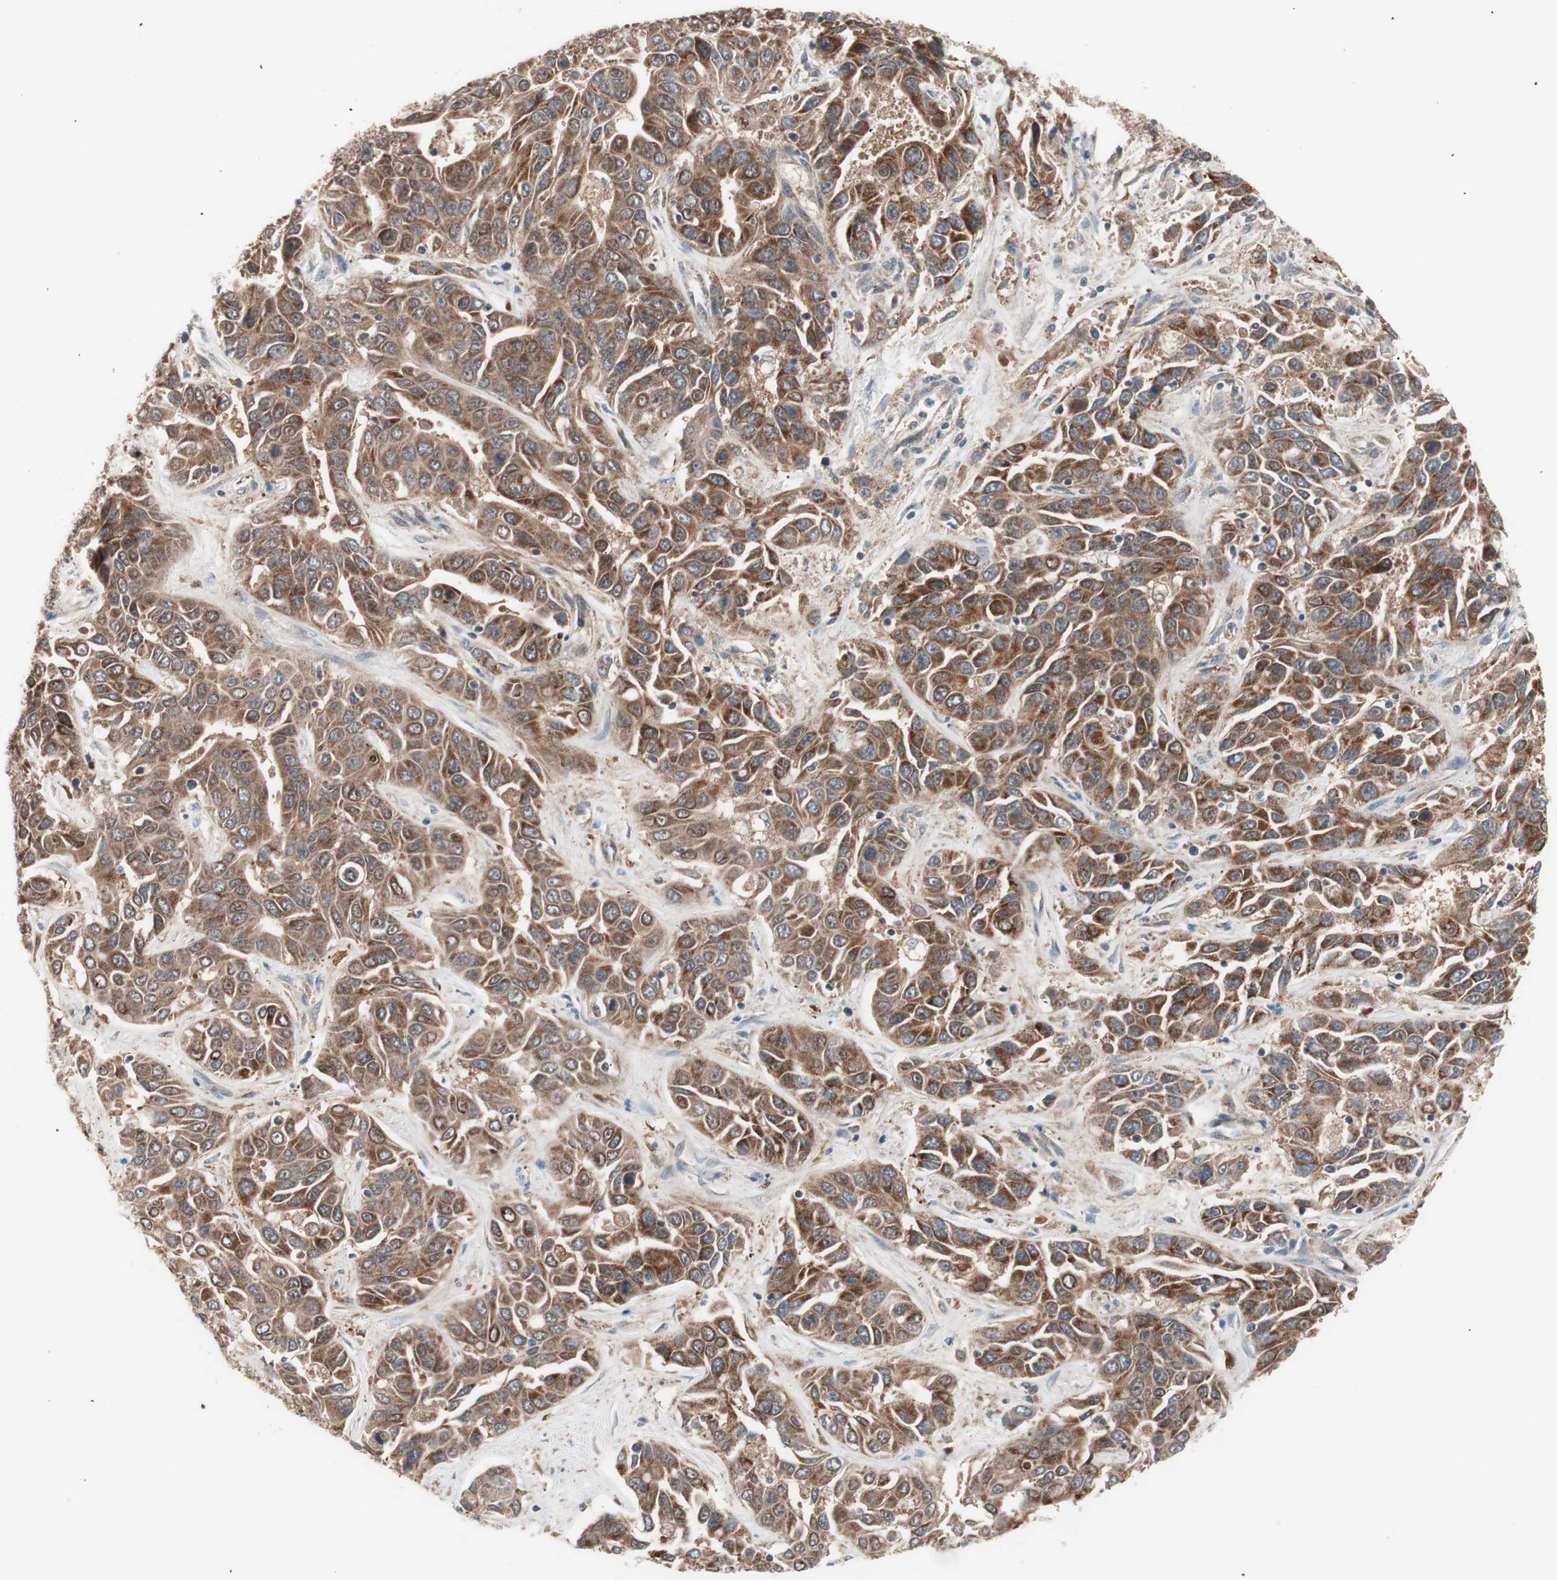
{"staining": {"intensity": "strong", "quantity": ">75%", "location": "cytoplasmic/membranous"}, "tissue": "liver cancer", "cell_type": "Tumor cells", "image_type": "cancer", "snomed": [{"axis": "morphology", "description": "Cholangiocarcinoma"}, {"axis": "topography", "description": "Liver"}], "caption": "Liver cancer was stained to show a protein in brown. There is high levels of strong cytoplasmic/membranous expression in approximately >75% of tumor cells. The staining was performed using DAB (3,3'-diaminobenzidine) to visualize the protein expression in brown, while the nuclei were stained in blue with hematoxylin (Magnification: 20x).", "gene": "HMBS", "patient": {"sex": "female", "age": 52}}